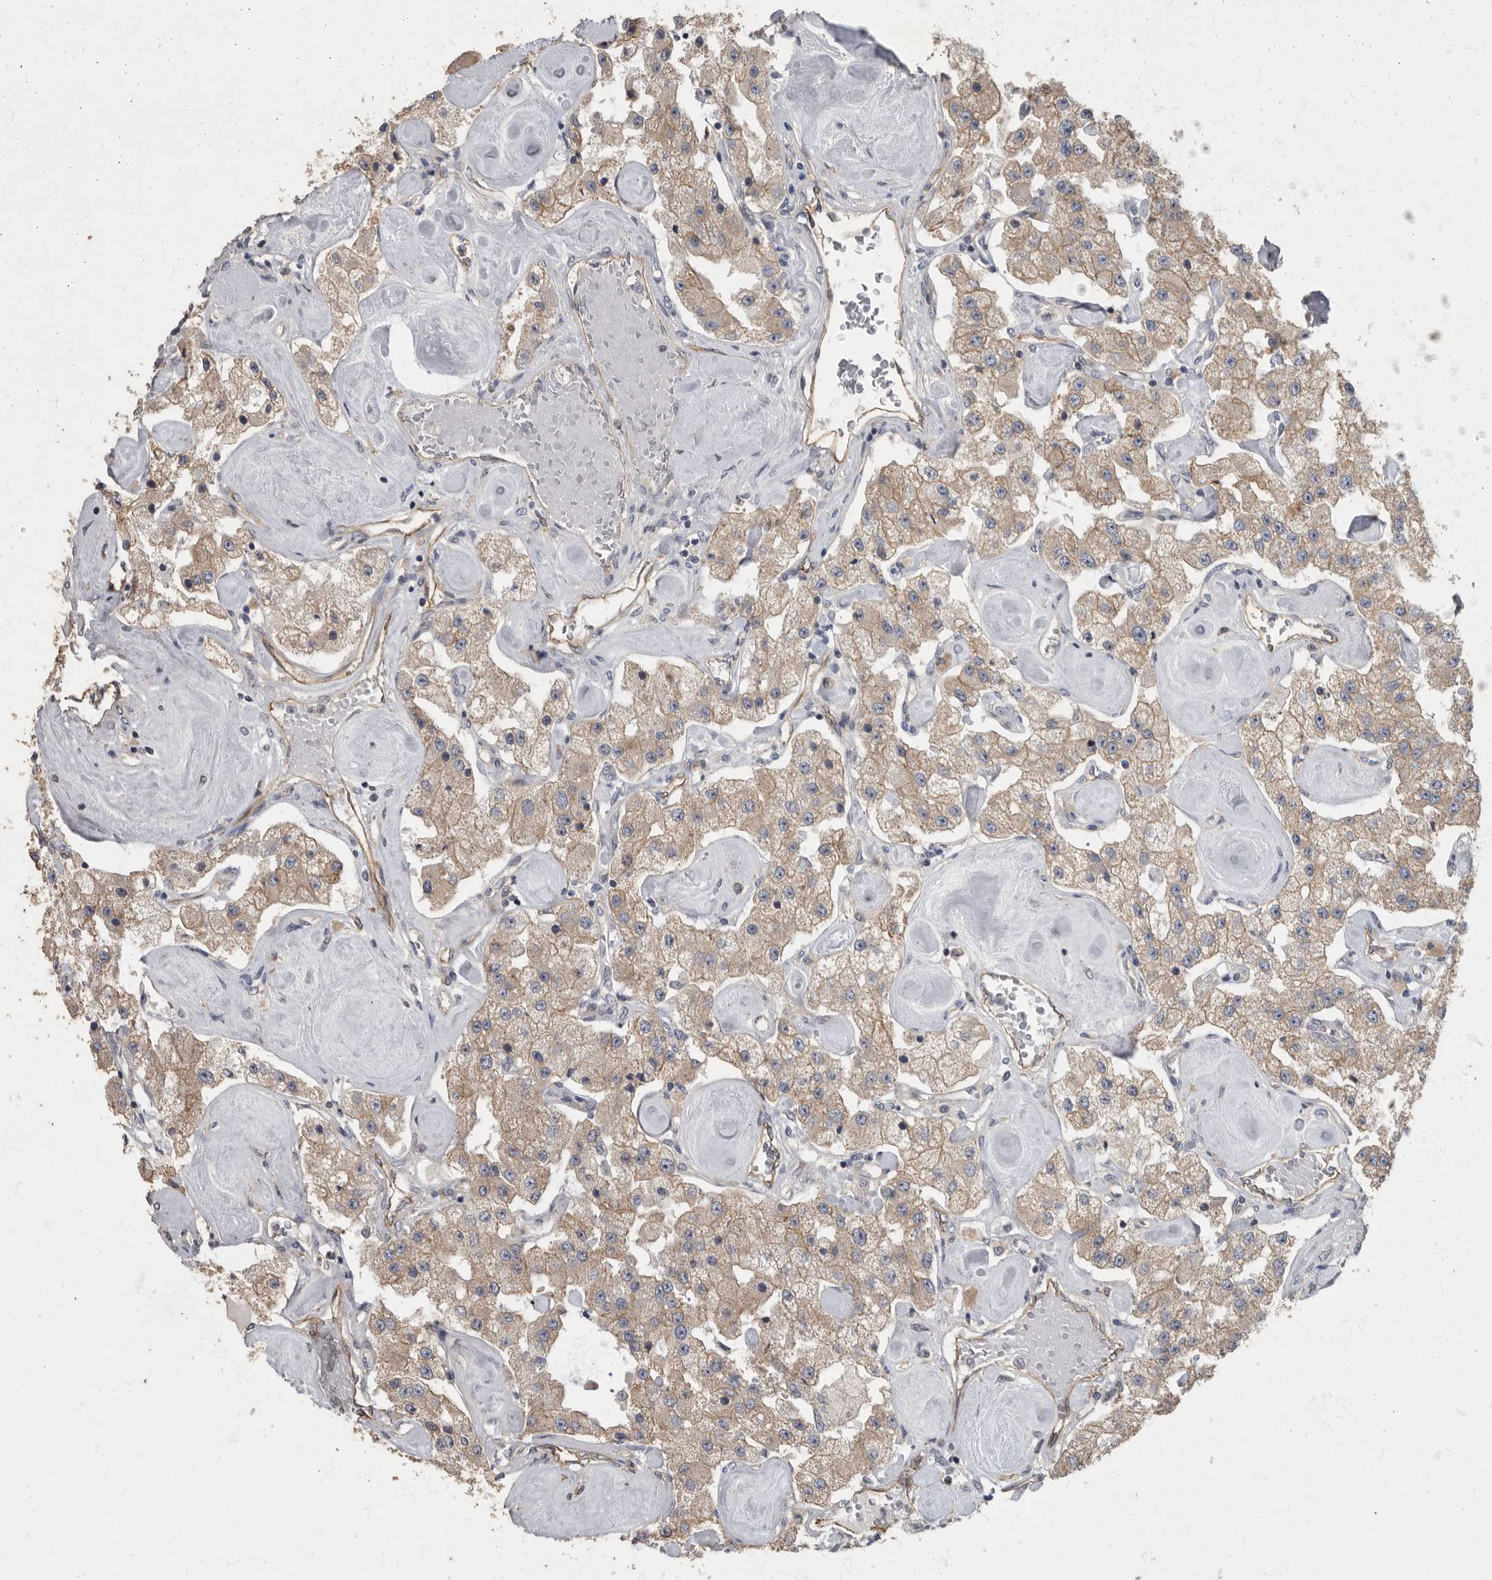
{"staining": {"intensity": "moderate", "quantity": ">75%", "location": "cytoplasmic/membranous"}, "tissue": "carcinoid", "cell_type": "Tumor cells", "image_type": "cancer", "snomed": [{"axis": "morphology", "description": "Carcinoid, malignant, NOS"}, {"axis": "topography", "description": "Pancreas"}], "caption": "This image demonstrates carcinoid stained with IHC to label a protein in brown. The cytoplasmic/membranous of tumor cells show moderate positivity for the protein. Nuclei are counter-stained blue.", "gene": "PDK1", "patient": {"sex": "male", "age": 41}}